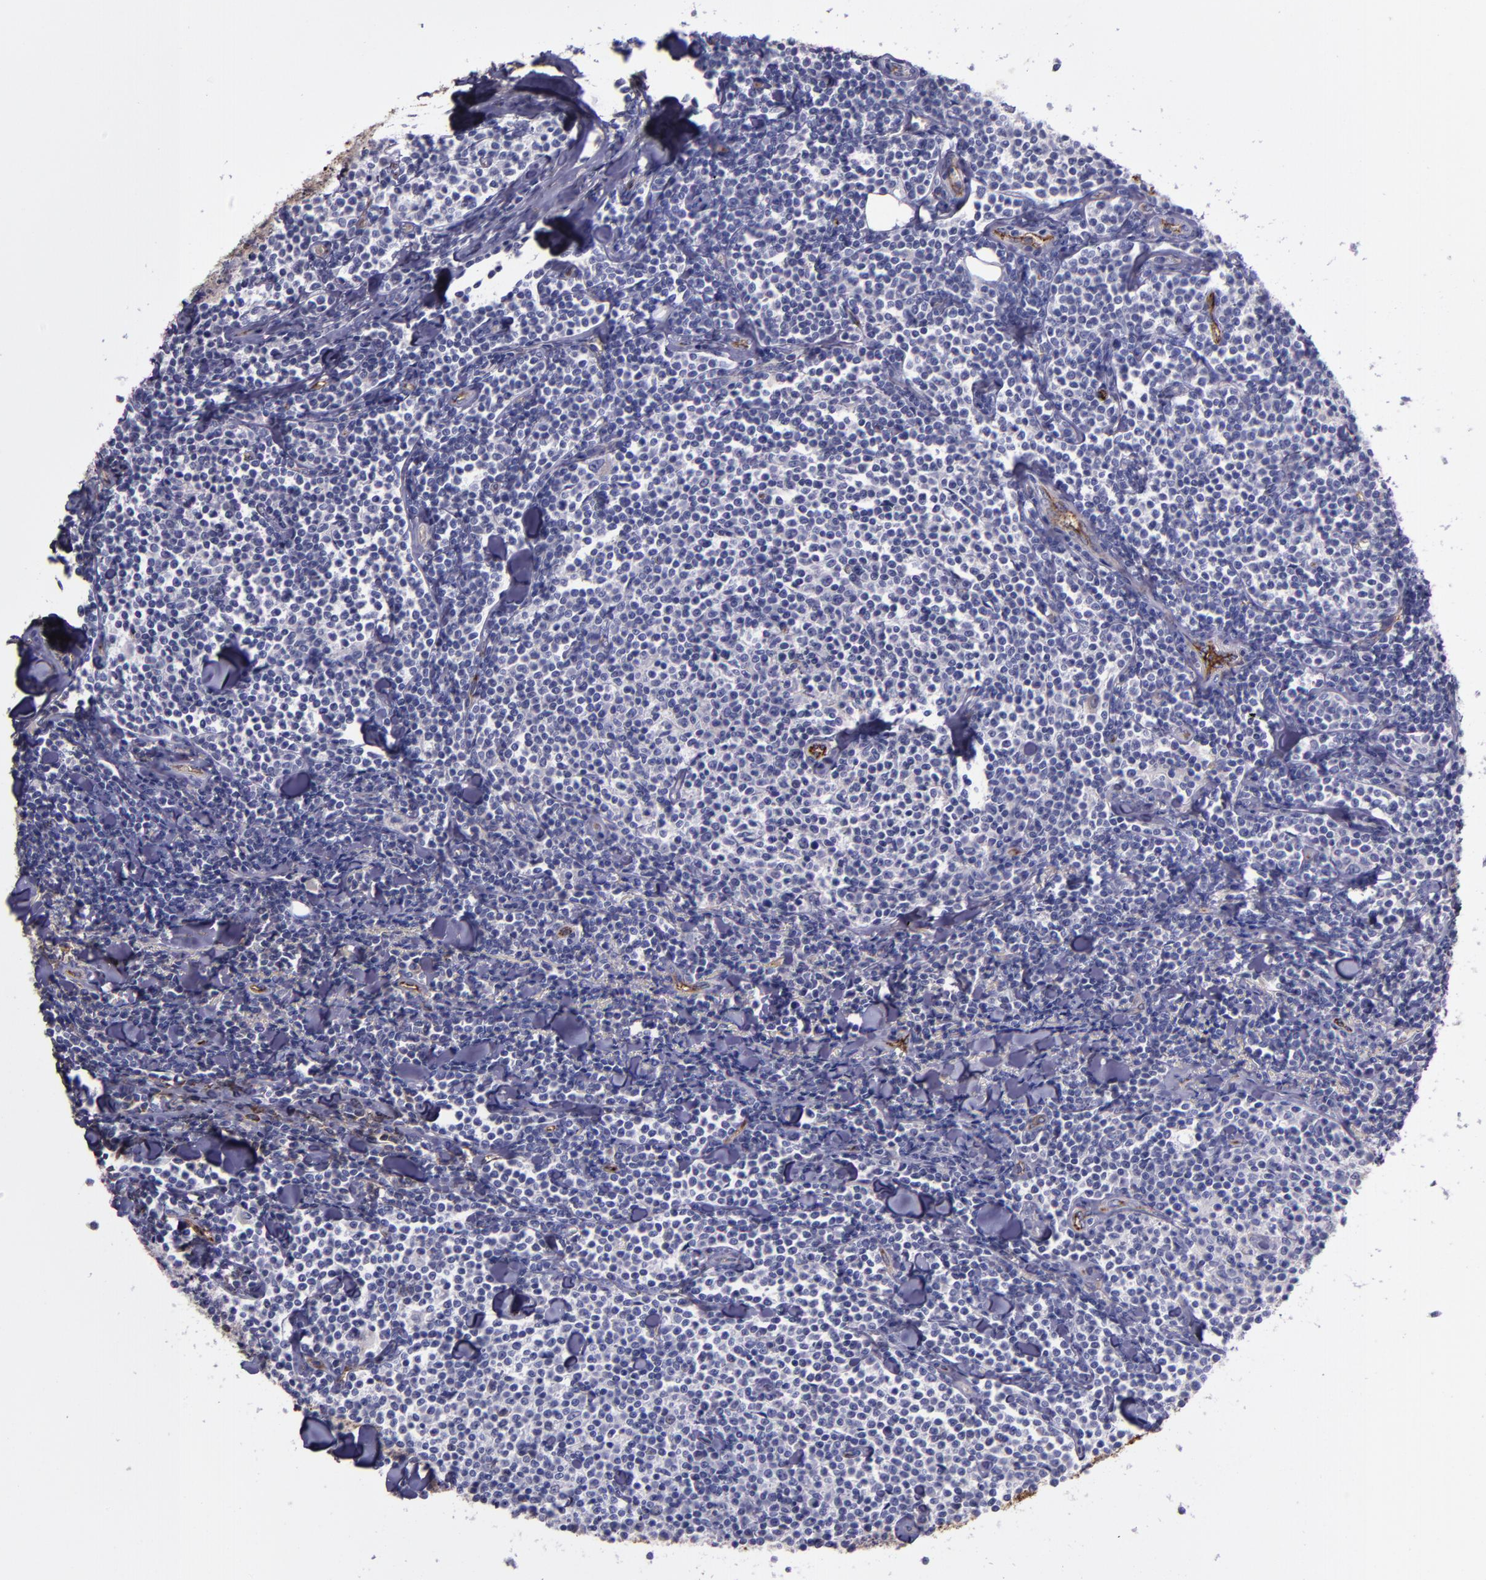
{"staining": {"intensity": "moderate", "quantity": "<25%", "location": "cytoplasmic/membranous"}, "tissue": "lymphoma", "cell_type": "Tumor cells", "image_type": "cancer", "snomed": [{"axis": "morphology", "description": "Malignant lymphoma, non-Hodgkin's type, Low grade"}, {"axis": "topography", "description": "Soft tissue"}], "caption": "Moderate cytoplasmic/membranous expression for a protein is appreciated in approximately <25% of tumor cells of low-grade malignant lymphoma, non-Hodgkin's type using IHC.", "gene": "A2M", "patient": {"sex": "male", "age": 92}}